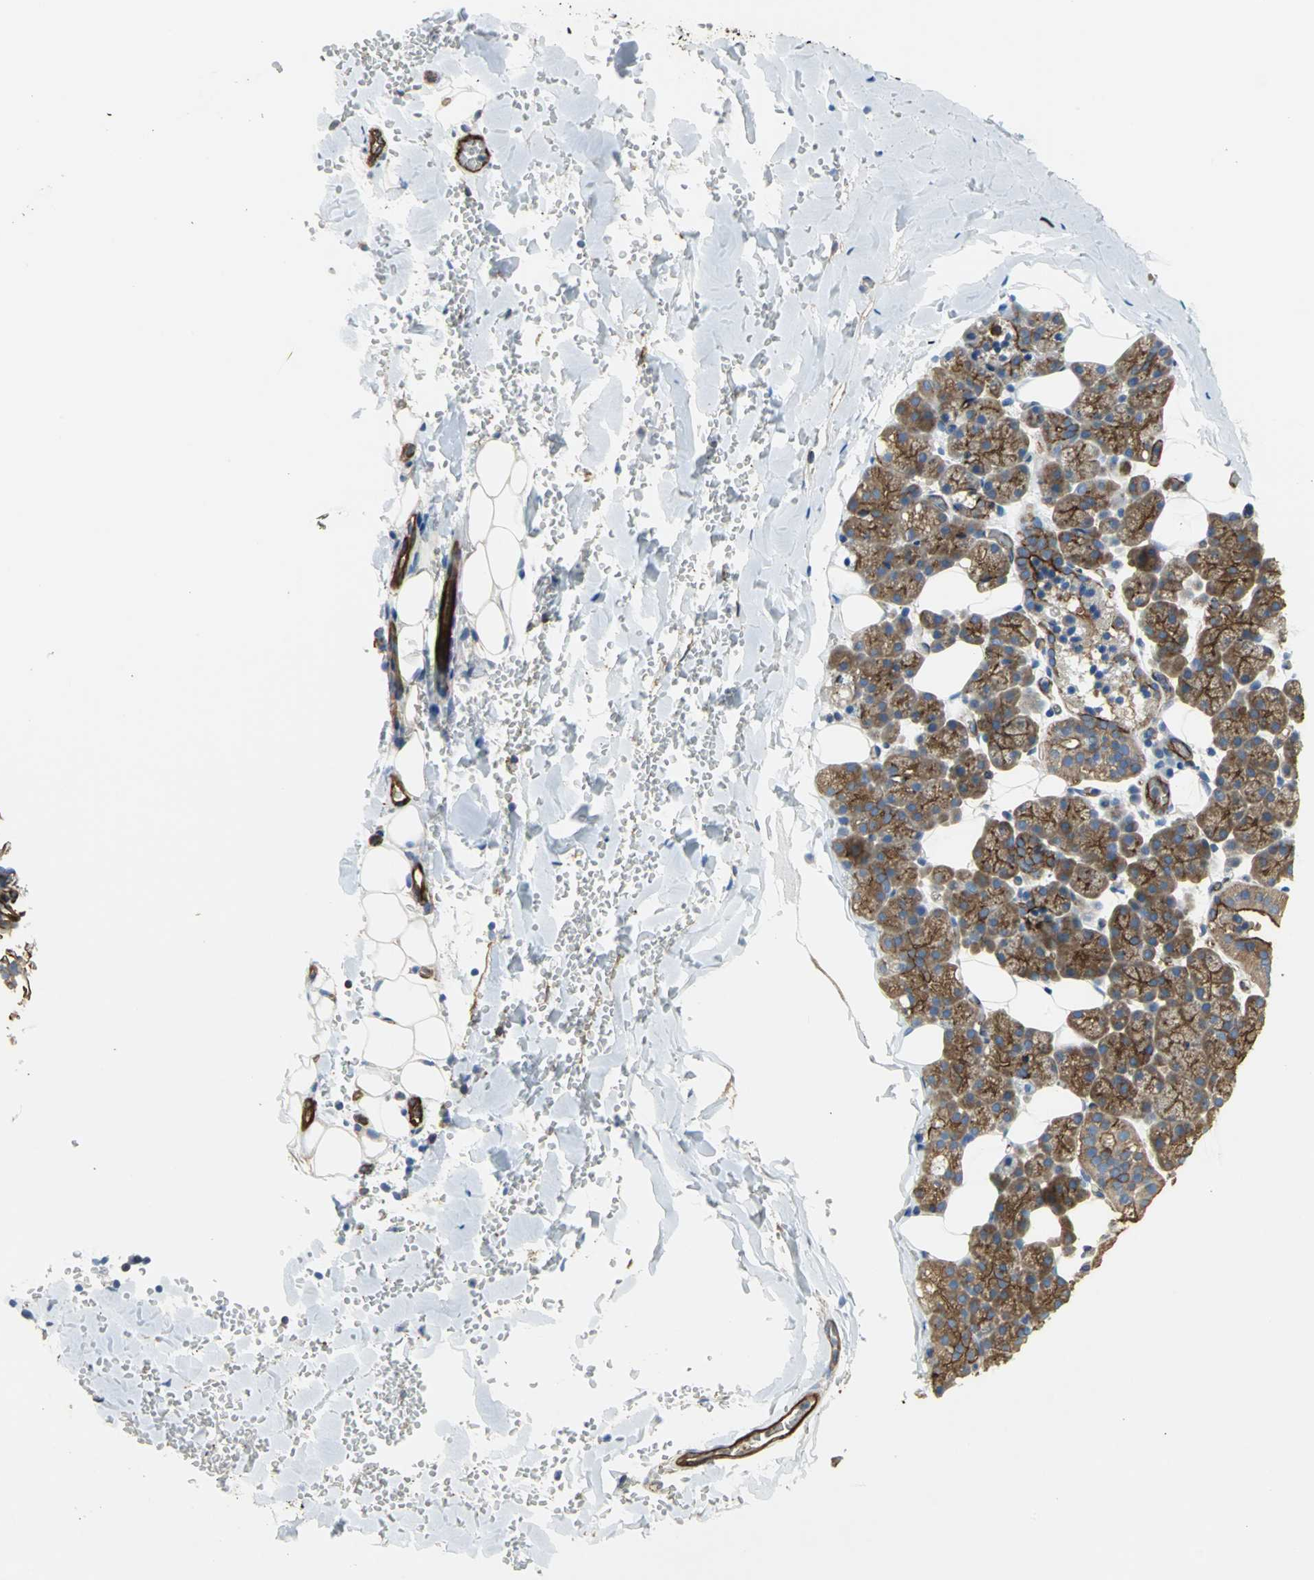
{"staining": {"intensity": "strong", "quantity": ">75%", "location": "cytoplasmic/membranous"}, "tissue": "salivary gland", "cell_type": "Glandular cells", "image_type": "normal", "snomed": [{"axis": "morphology", "description": "Normal tissue, NOS"}, {"axis": "topography", "description": "Lymph node"}, {"axis": "topography", "description": "Salivary gland"}], "caption": "Glandular cells demonstrate high levels of strong cytoplasmic/membranous expression in about >75% of cells in normal human salivary gland.", "gene": "FLNB", "patient": {"sex": "male", "age": 8}}